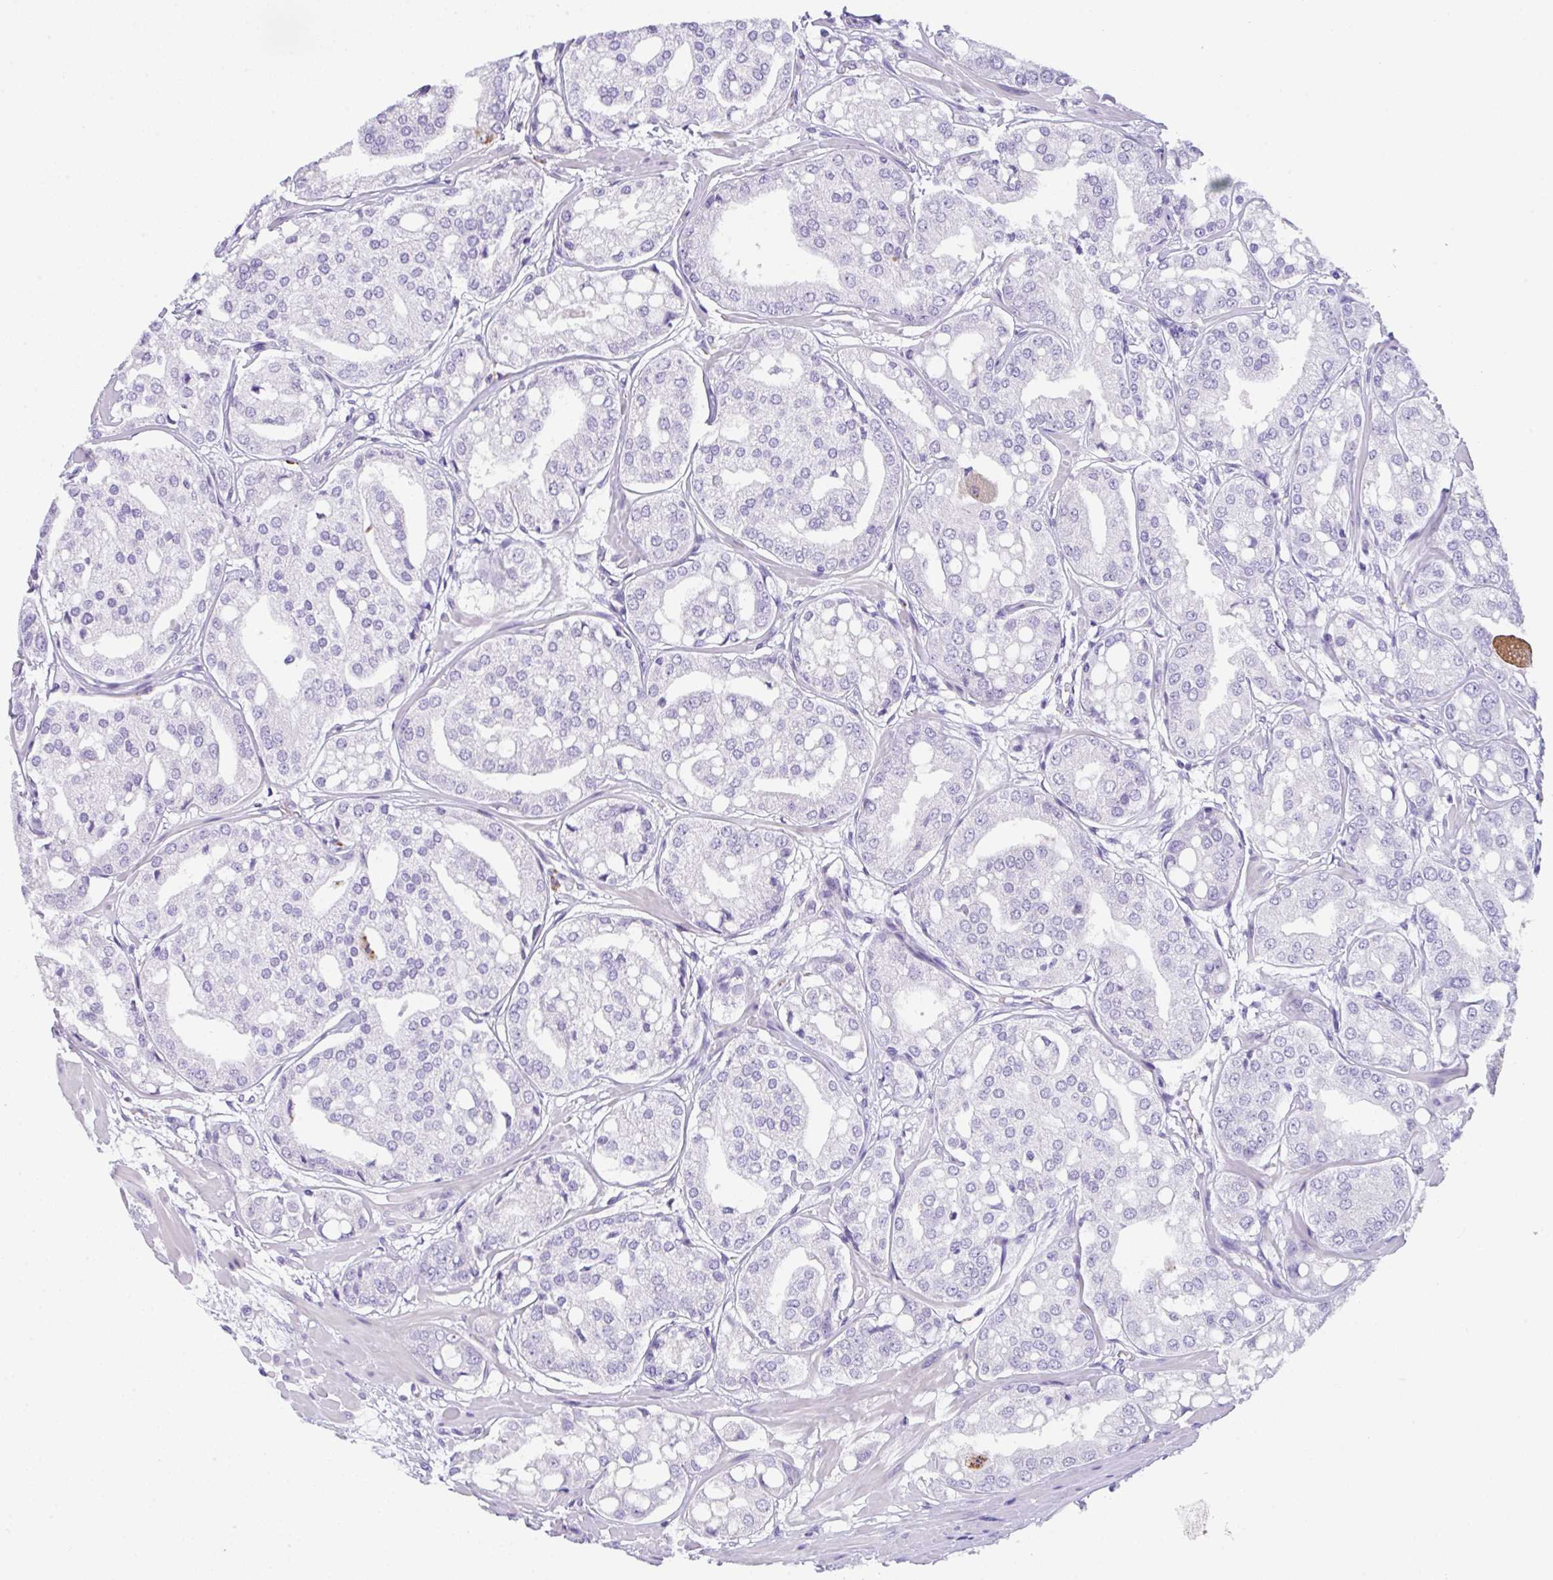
{"staining": {"intensity": "negative", "quantity": "none", "location": "none"}, "tissue": "renal cancer", "cell_type": "Tumor cells", "image_type": "cancer", "snomed": [{"axis": "morphology", "description": "Adenocarcinoma, NOS"}, {"axis": "topography", "description": "Urinary bladder"}], "caption": "High magnification brightfield microscopy of renal cancer stained with DAB (3,3'-diaminobenzidine) (brown) and counterstained with hematoxylin (blue): tumor cells show no significant staining.", "gene": "TRAF4", "patient": {"sex": "male", "age": 61}}